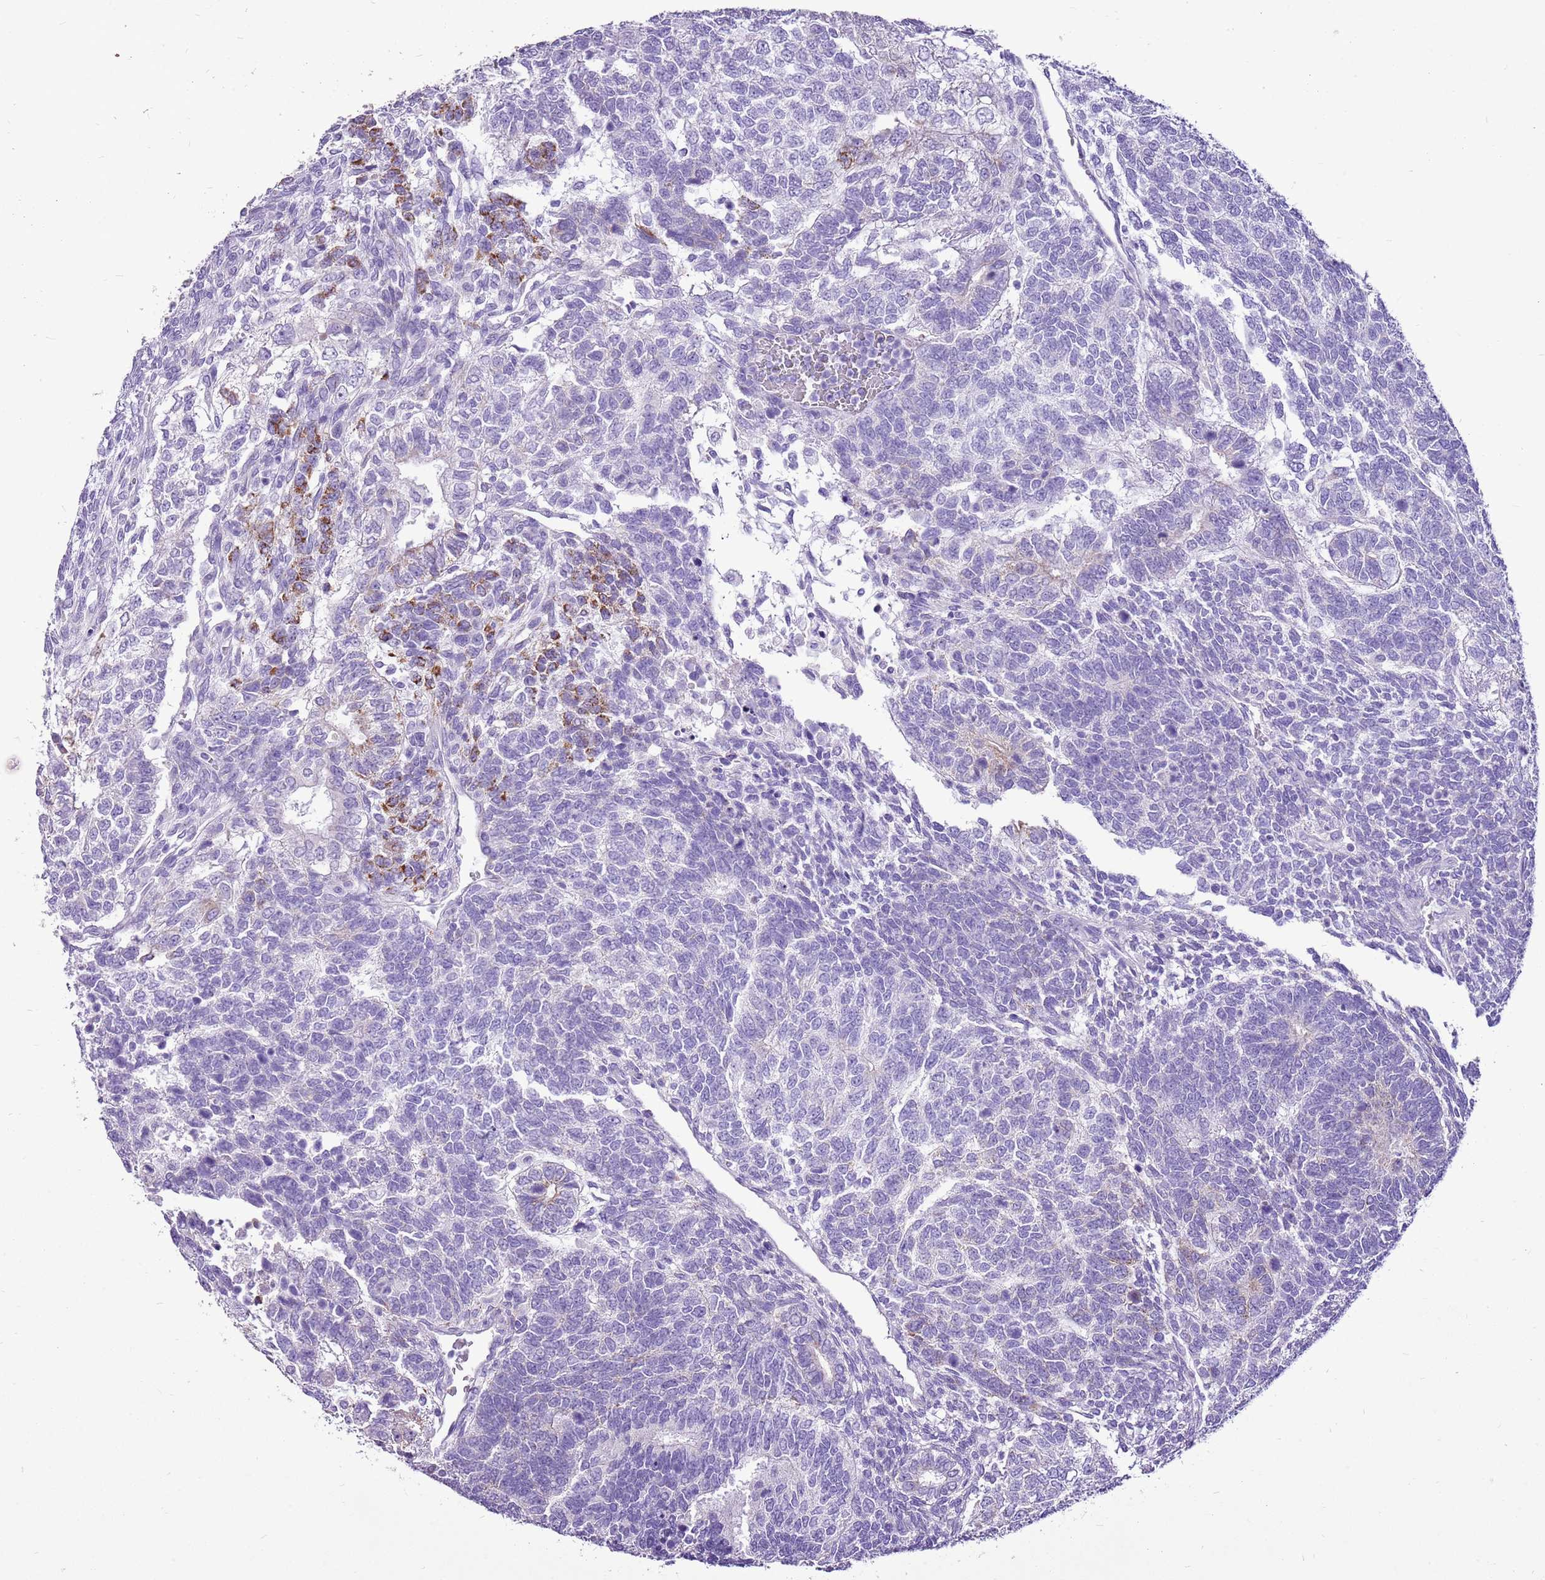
{"staining": {"intensity": "moderate", "quantity": "<25%", "location": "cytoplasmic/membranous"}, "tissue": "testis cancer", "cell_type": "Tumor cells", "image_type": "cancer", "snomed": [{"axis": "morphology", "description": "Carcinoma, Embryonal, NOS"}, {"axis": "topography", "description": "Testis"}], "caption": "Immunohistochemistry image of neoplastic tissue: human testis cancer stained using immunohistochemistry (IHC) displays low levels of moderate protein expression localized specifically in the cytoplasmic/membranous of tumor cells, appearing as a cytoplasmic/membranous brown color.", "gene": "ACSS3", "patient": {"sex": "male", "age": 23}}